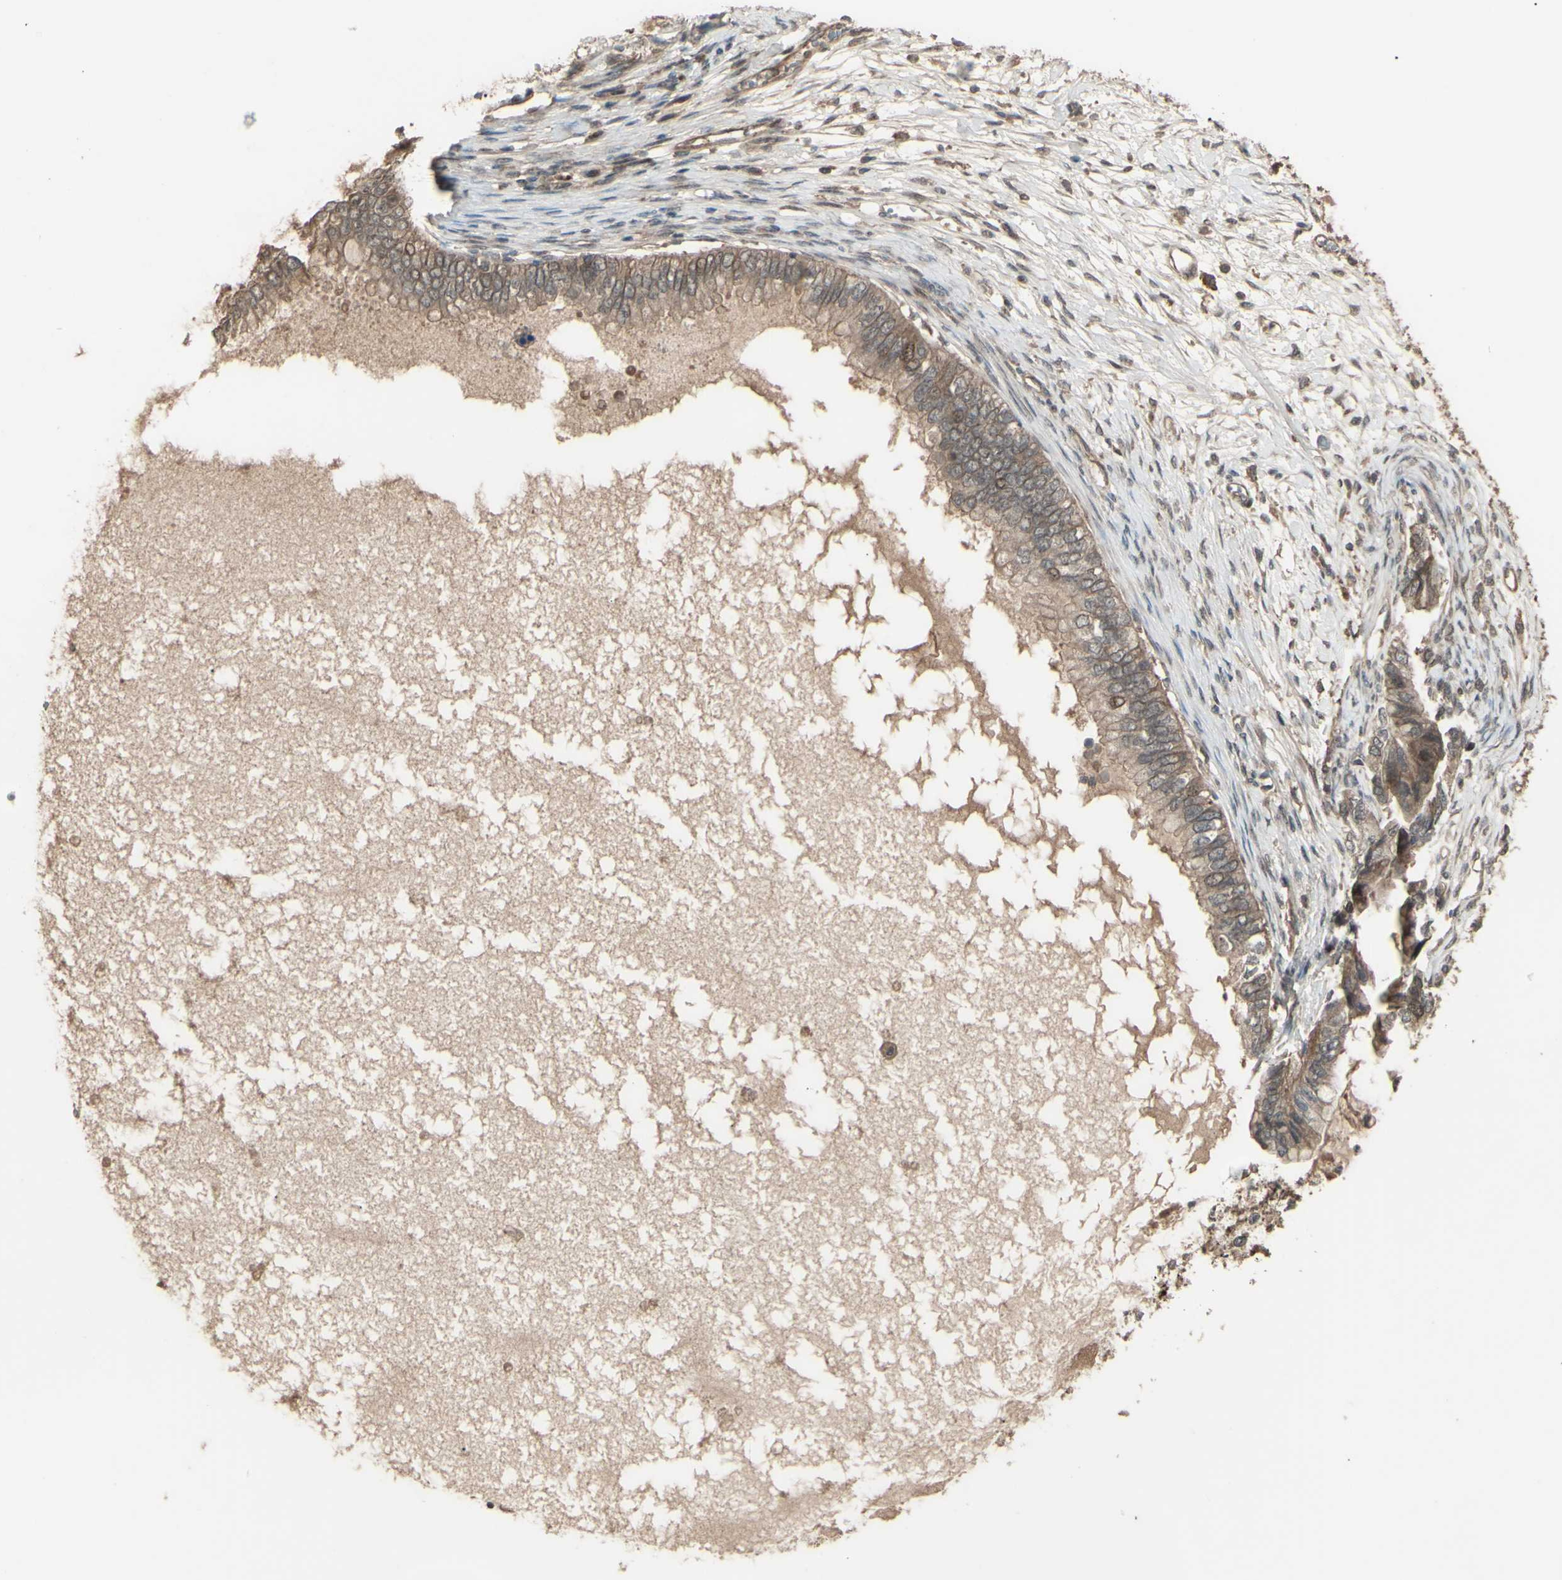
{"staining": {"intensity": "weak", "quantity": ">75%", "location": "cytoplasmic/membranous,nuclear"}, "tissue": "ovarian cancer", "cell_type": "Tumor cells", "image_type": "cancer", "snomed": [{"axis": "morphology", "description": "Cystadenocarcinoma, mucinous, NOS"}, {"axis": "topography", "description": "Ovary"}], "caption": "Approximately >75% of tumor cells in human ovarian cancer demonstrate weak cytoplasmic/membranous and nuclear protein positivity as visualized by brown immunohistochemical staining.", "gene": "GNAS", "patient": {"sex": "female", "age": 80}}